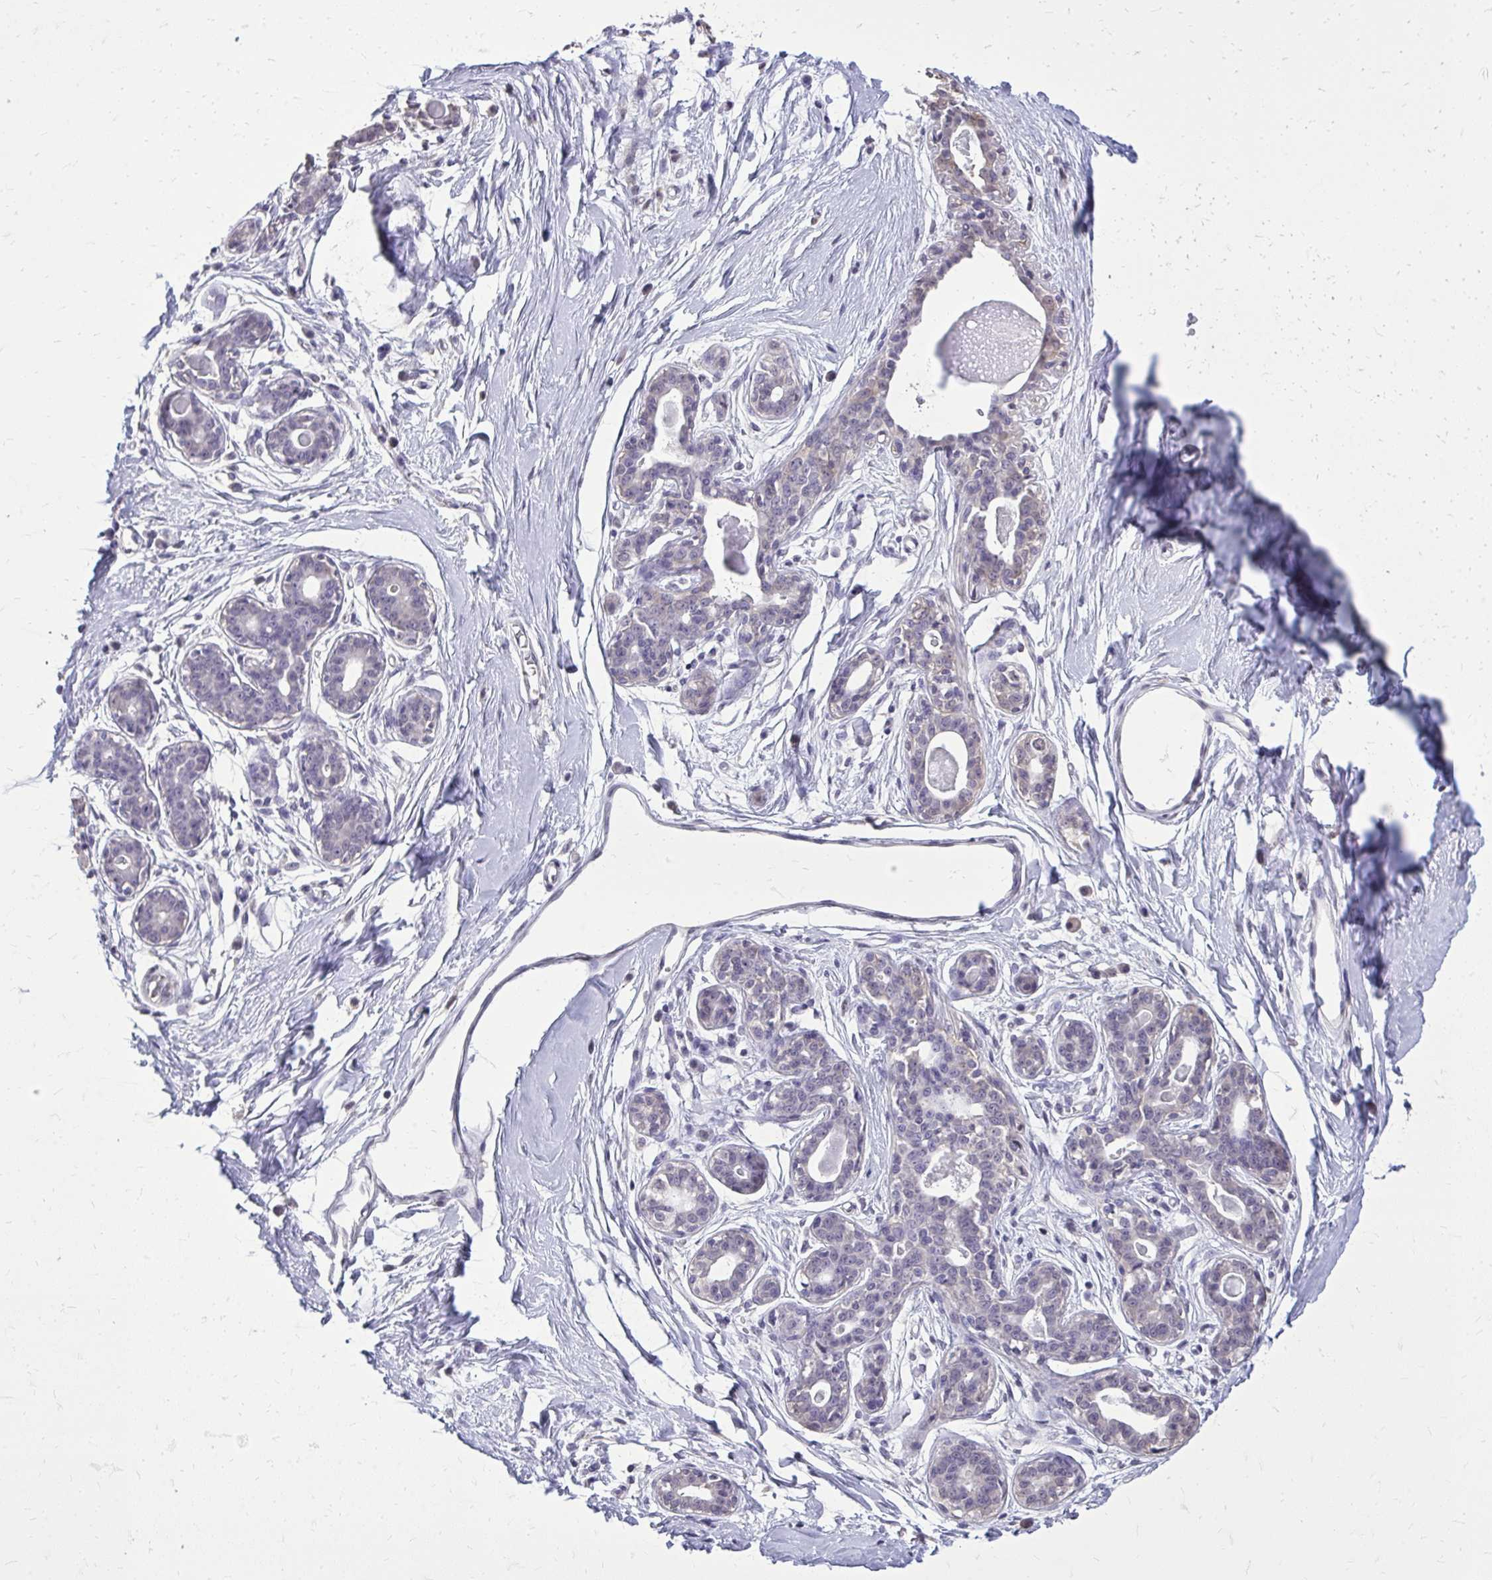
{"staining": {"intensity": "negative", "quantity": "none", "location": "none"}, "tissue": "breast", "cell_type": "Adipocytes", "image_type": "normal", "snomed": [{"axis": "morphology", "description": "Normal tissue, NOS"}, {"axis": "topography", "description": "Breast"}], "caption": "Immunohistochemistry (IHC) image of normal breast: breast stained with DAB shows no significant protein staining in adipocytes.", "gene": "AKAP5", "patient": {"sex": "female", "age": 45}}